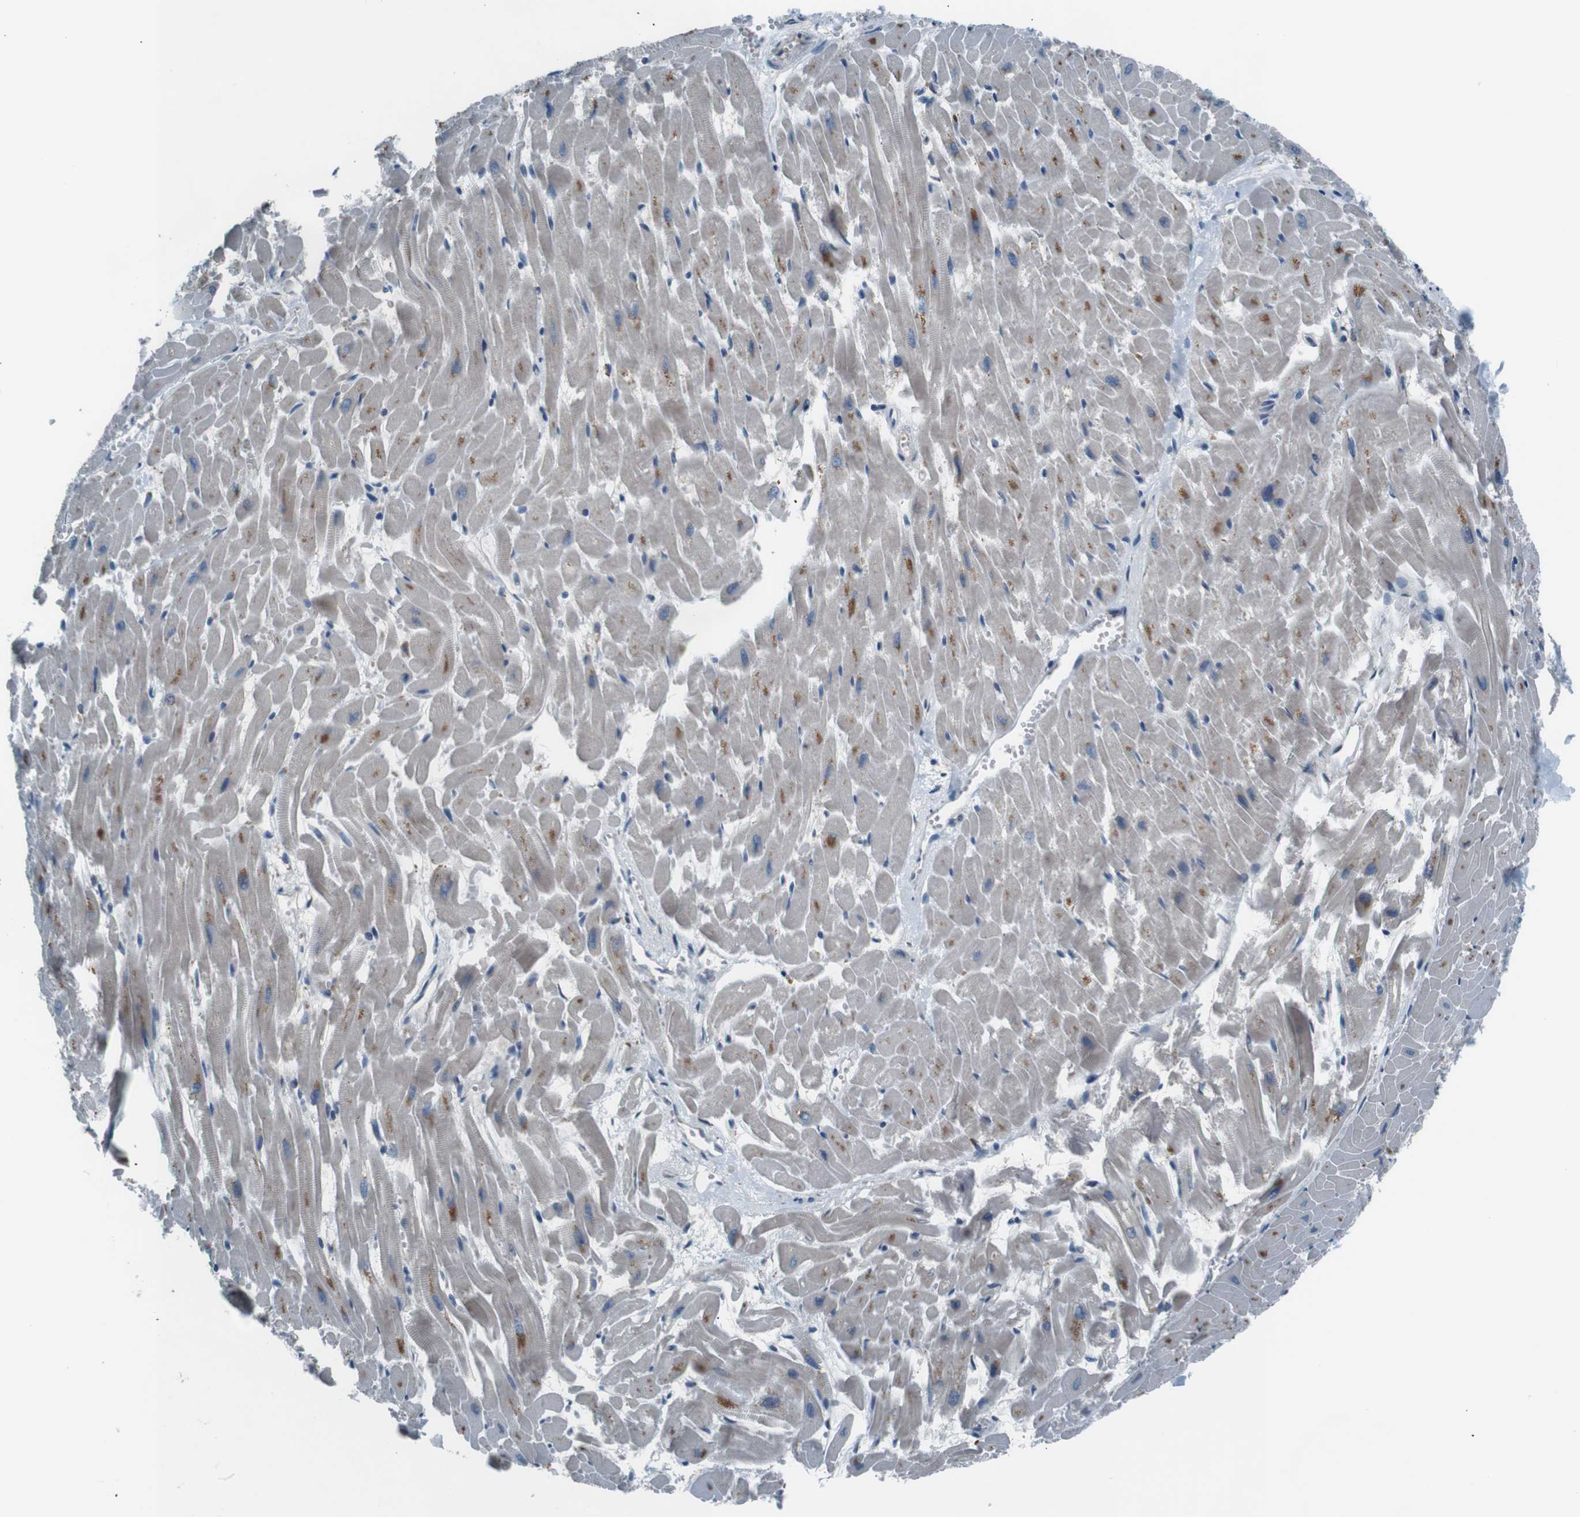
{"staining": {"intensity": "moderate", "quantity": "25%-75%", "location": "cytoplasmic/membranous"}, "tissue": "heart muscle", "cell_type": "Cardiomyocytes", "image_type": "normal", "snomed": [{"axis": "morphology", "description": "Normal tissue, NOS"}, {"axis": "topography", "description": "Heart"}], "caption": "This photomicrograph exhibits immunohistochemistry (IHC) staining of unremarkable heart muscle, with medium moderate cytoplasmic/membranous expression in about 25%-75% of cardiomyocytes.", "gene": "SIGMAR1", "patient": {"sex": "female", "age": 19}}